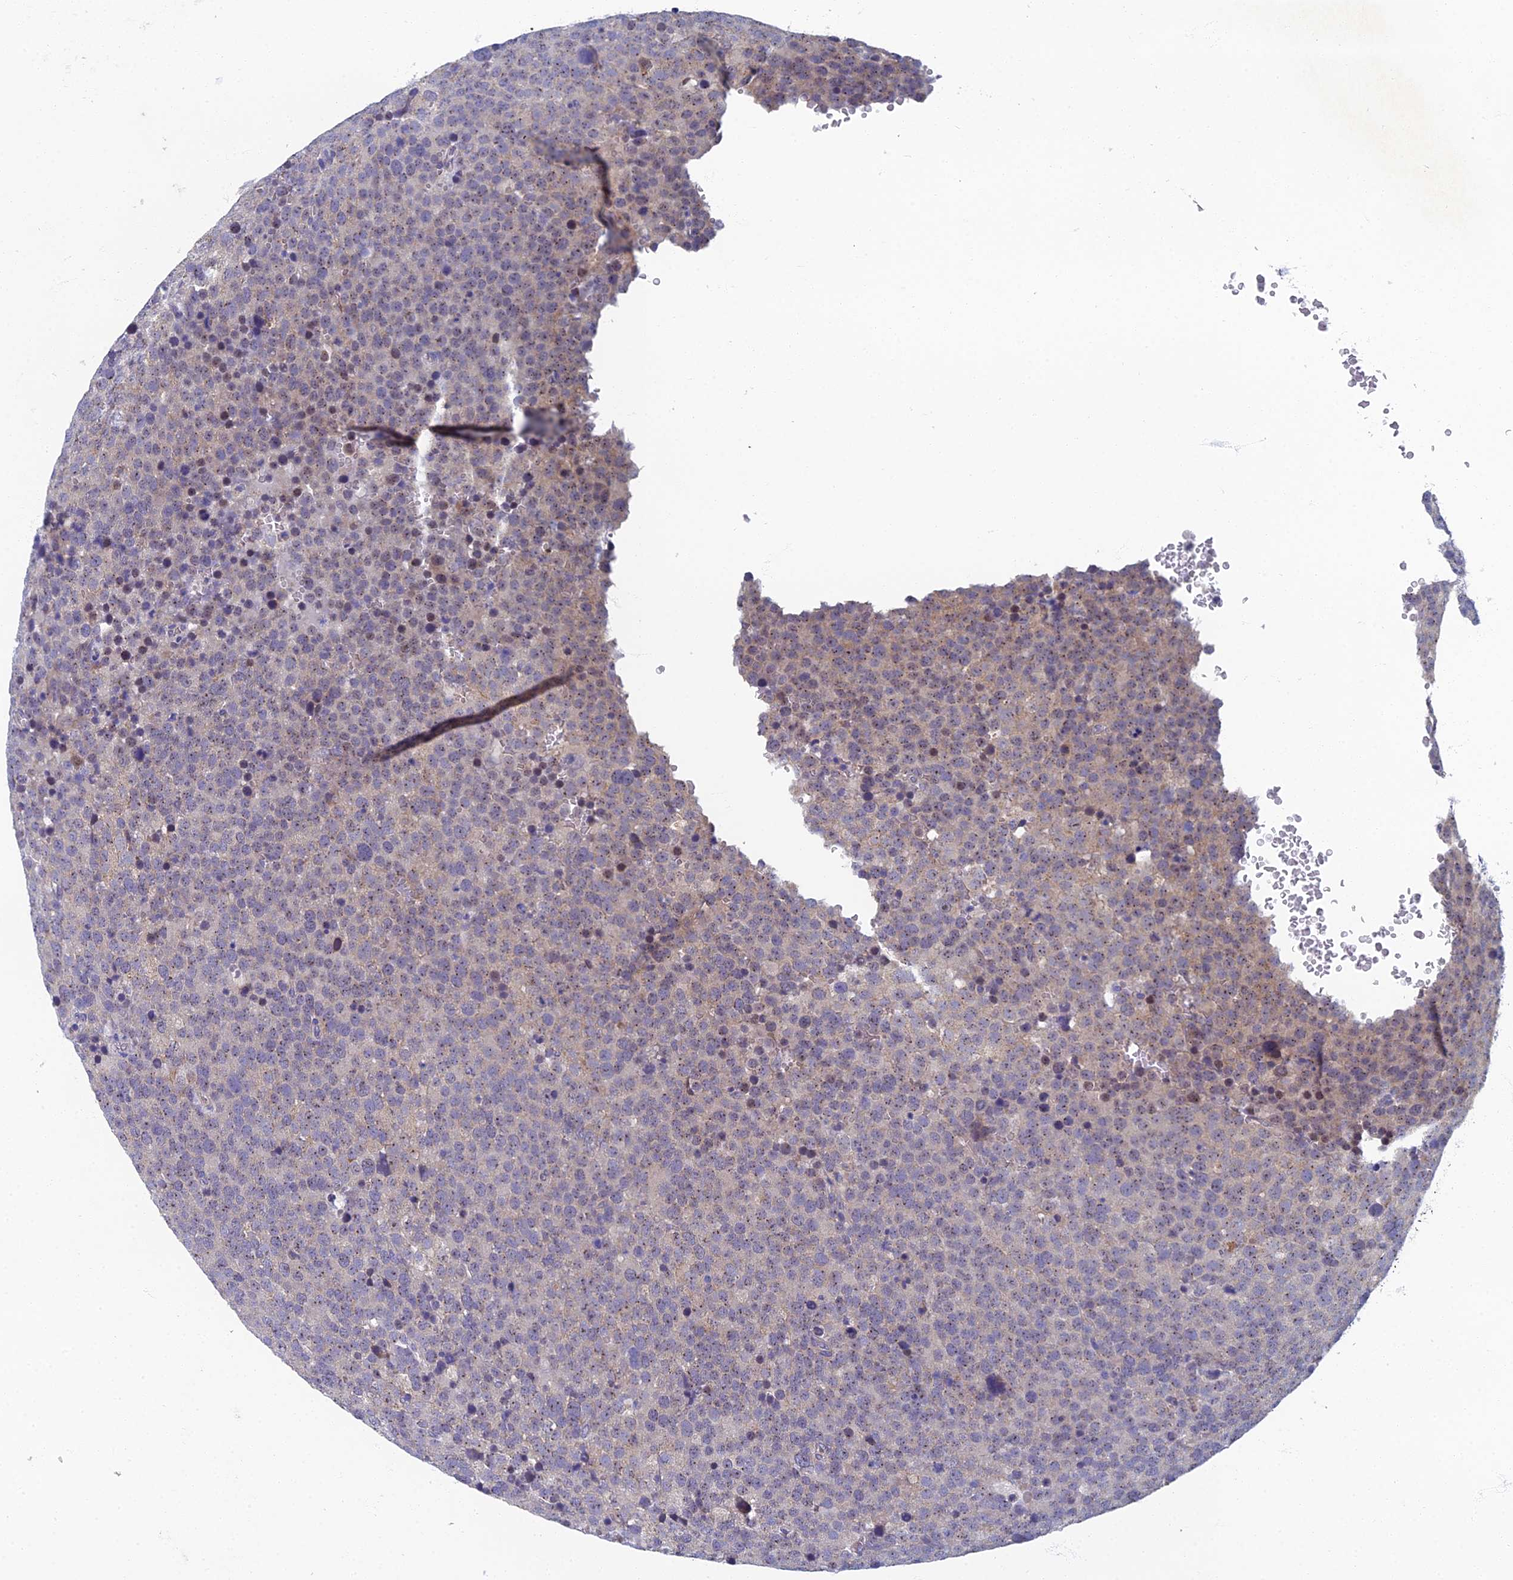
{"staining": {"intensity": "weak", "quantity": "<25%", "location": "cytoplasmic/membranous"}, "tissue": "testis cancer", "cell_type": "Tumor cells", "image_type": "cancer", "snomed": [{"axis": "morphology", "description": "Seminoma, NOS"}, {"axis": "topography", "description": "Testis"}], "caption": "DAB (3,3'-diaminobenzidine) immunohistochemical staining of testis cancer demonstrates no significant expression in tumor cells.", "gene": "SPIN4", "patient": {"sex": "male", "age": 71}}